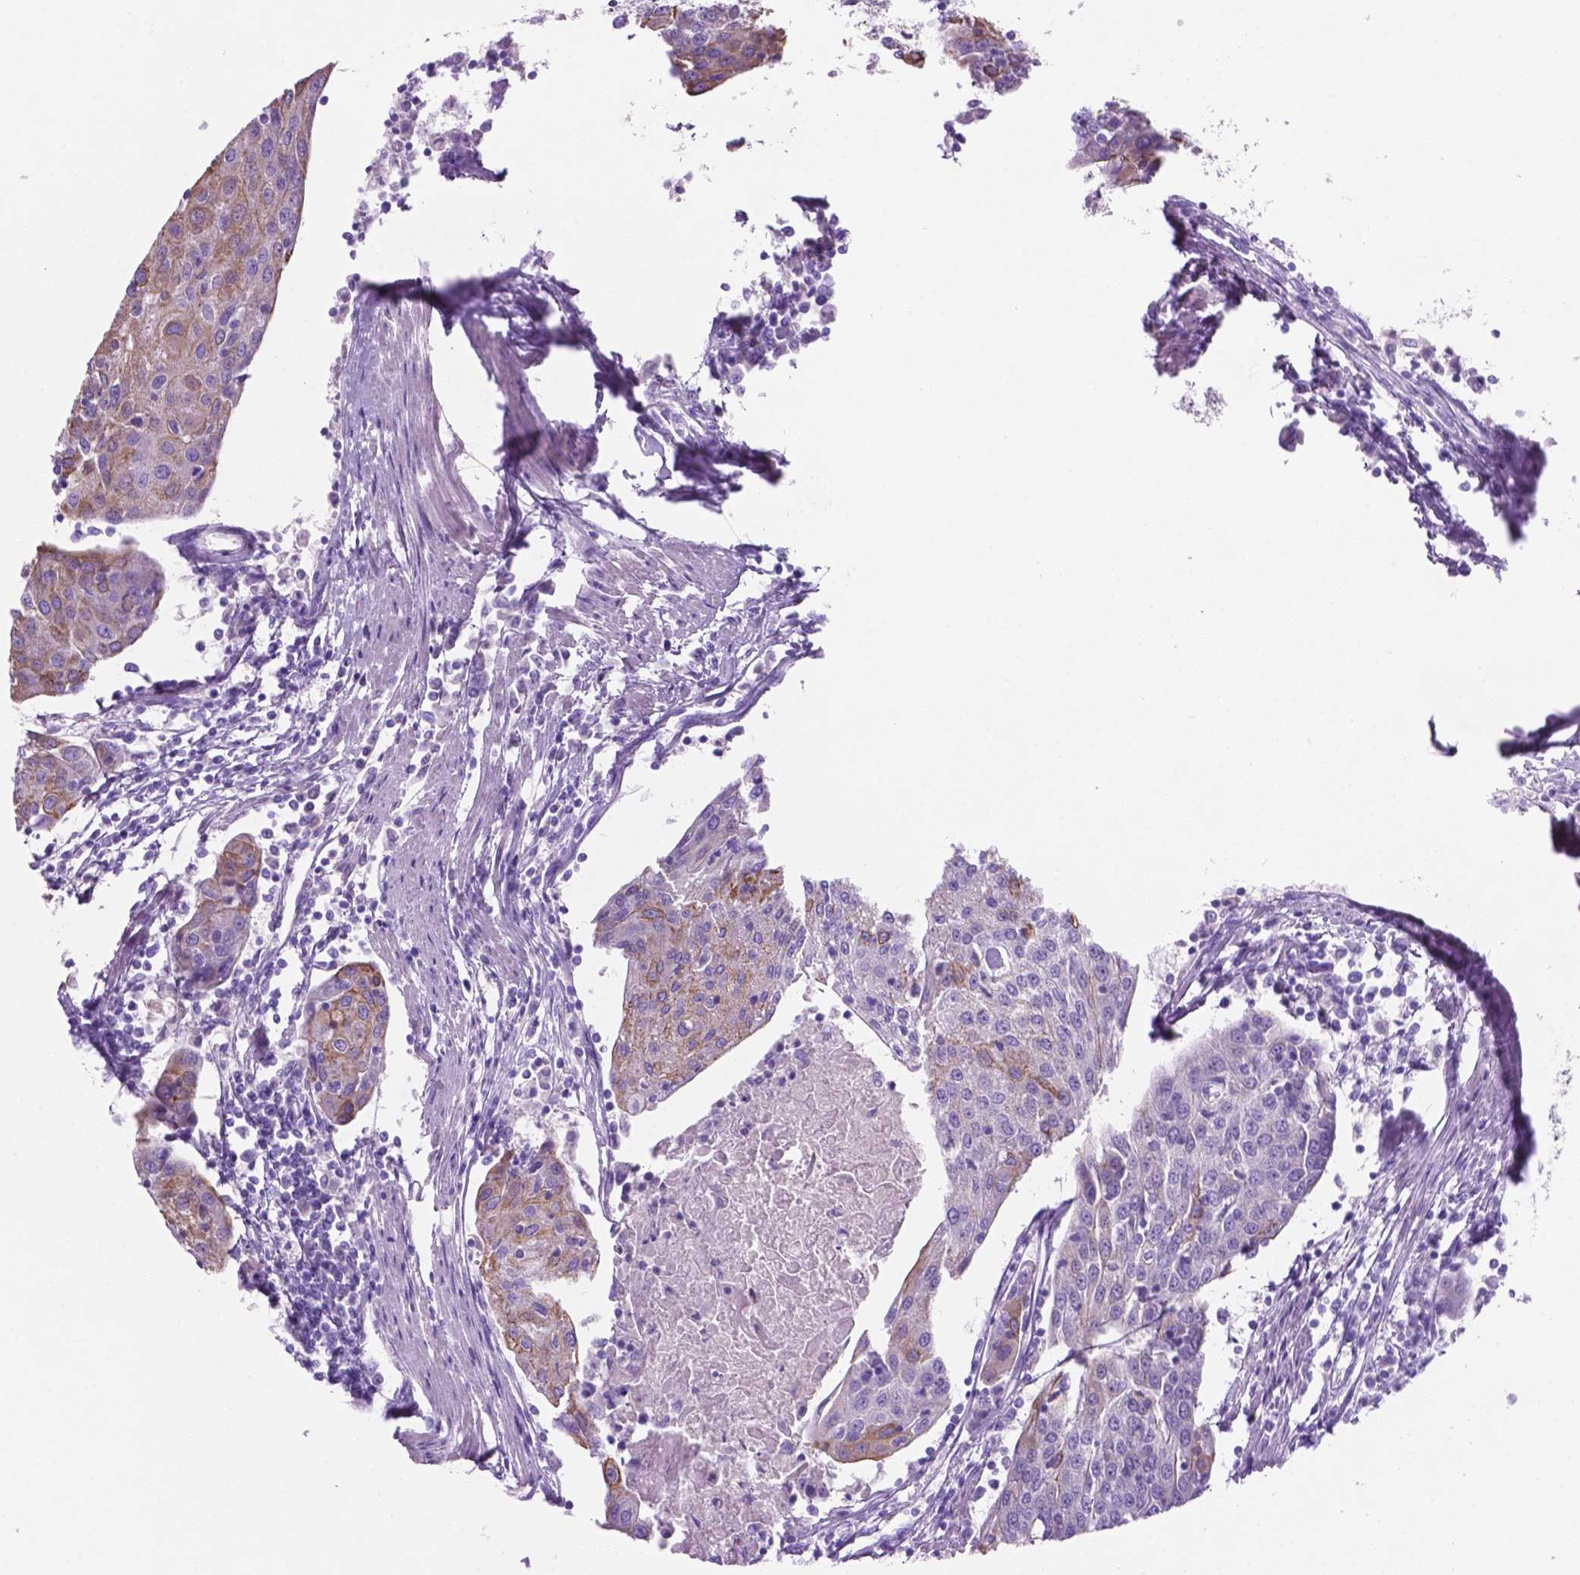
{"staining": {"intensity": "weak", "quantity": "<25%", "location": "cytoplasmic/membranous"}, "tissue": "urothelial cancer", "cell_type": "Tumor cells", "image_type": "cancer", "snomed": [{"axis": "morphology", "description": "Urothelial carcinoma, High grade"}, {"axis": "topography", "description": "Urinary bladder"}], "caption": "A high-resolution image shows immunohistochemistry staining of urothelial carcinoma (high-grade), which shows no significant positivity in tumor cells.", "gene": "POU4F1", "patient": {"sex": "female", "age": 85}}